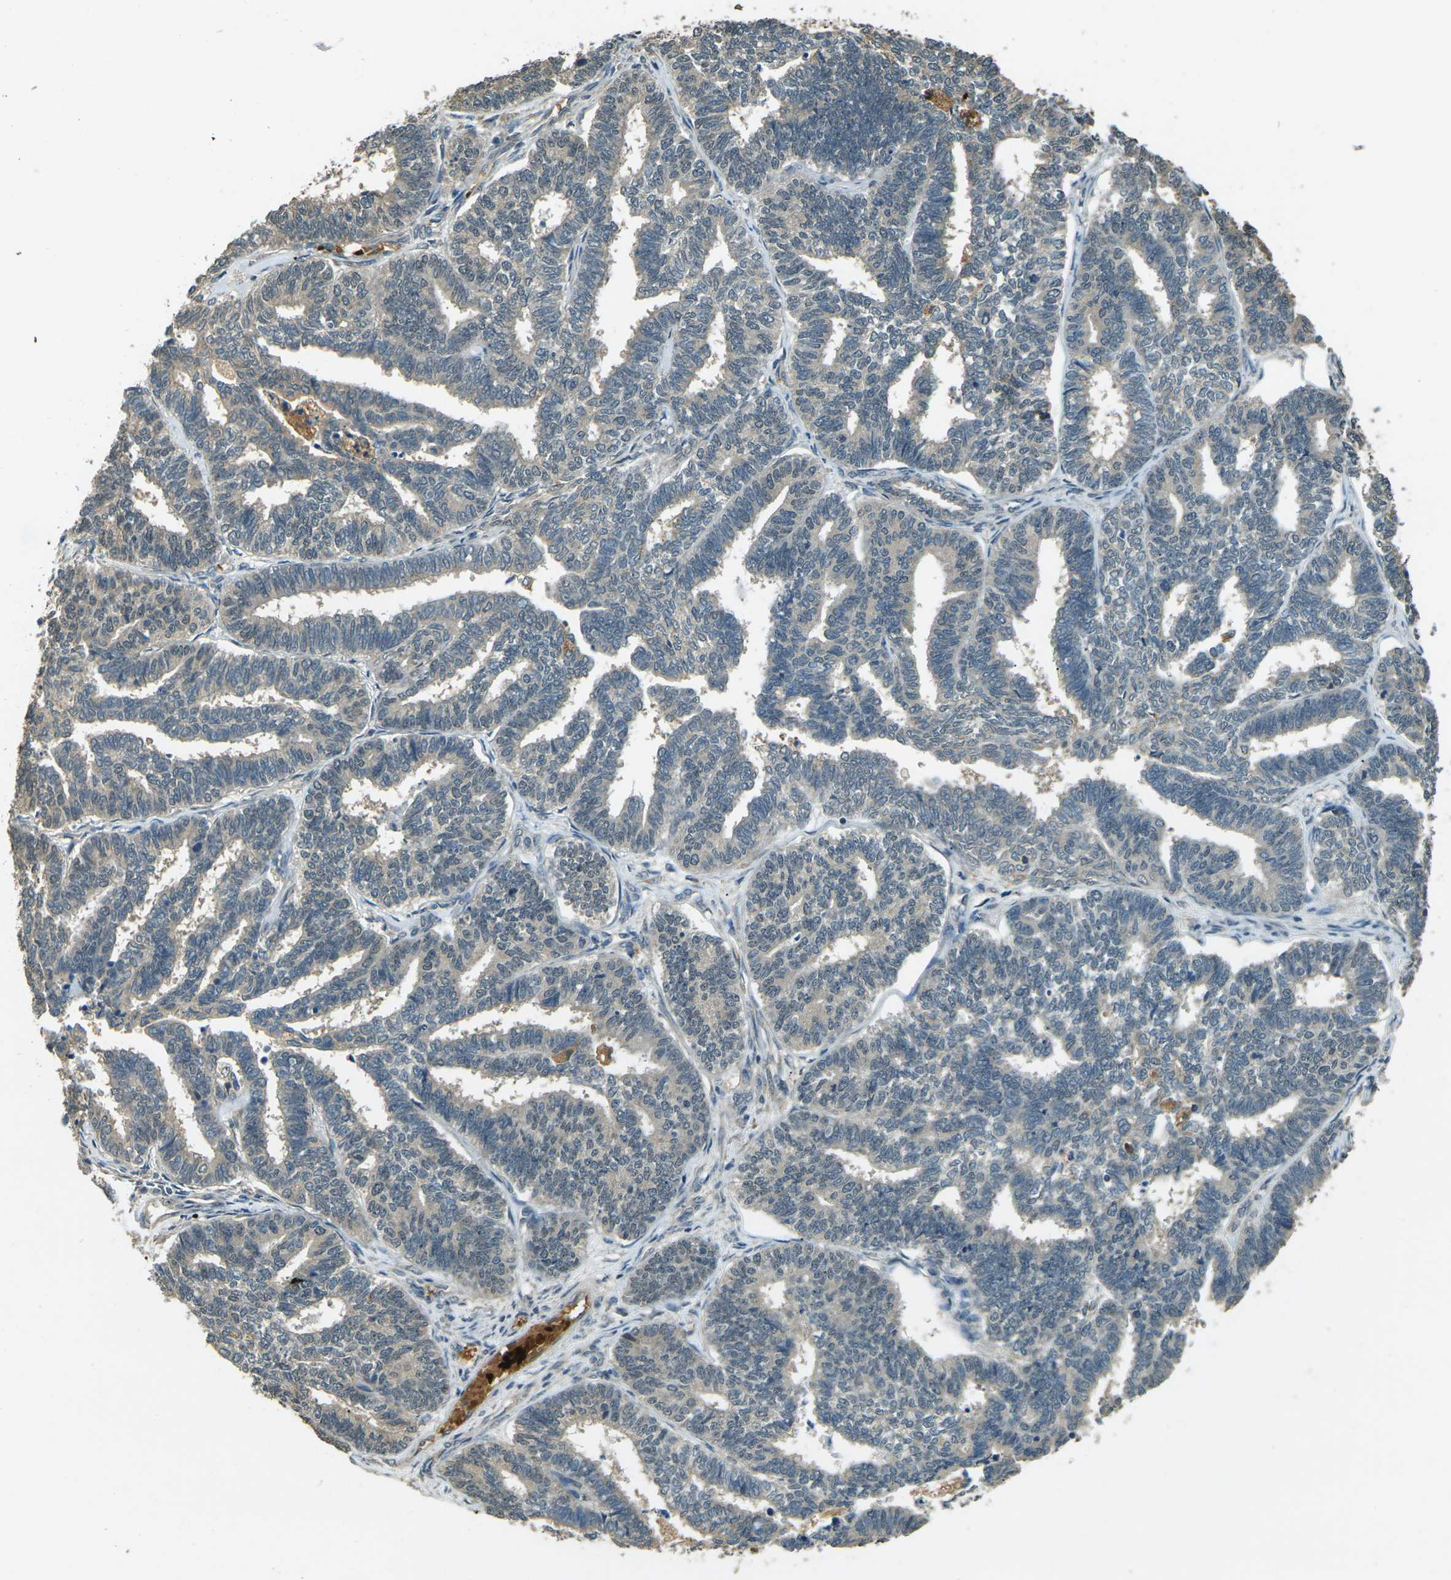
{"staining": {"intensity": "weak", "quantity": ">75%", "location": "cytoplasmic/membranous"}, "tissue": "endometrial cancer", "cell_type": "Tumor cells", "image_type": "cancer", "snomed": [{"axis": "morphology", "description": "Adenocarcinoma, NOS"}, {"axis": "topography", "description": "Endometrium"}], "caption": "Endometrial adenocarcinoma stained with a protein marker reveals weak staining in tumor cells.", "gene": "TOR1A", "patient": {"sex": "female", "age": 70}}